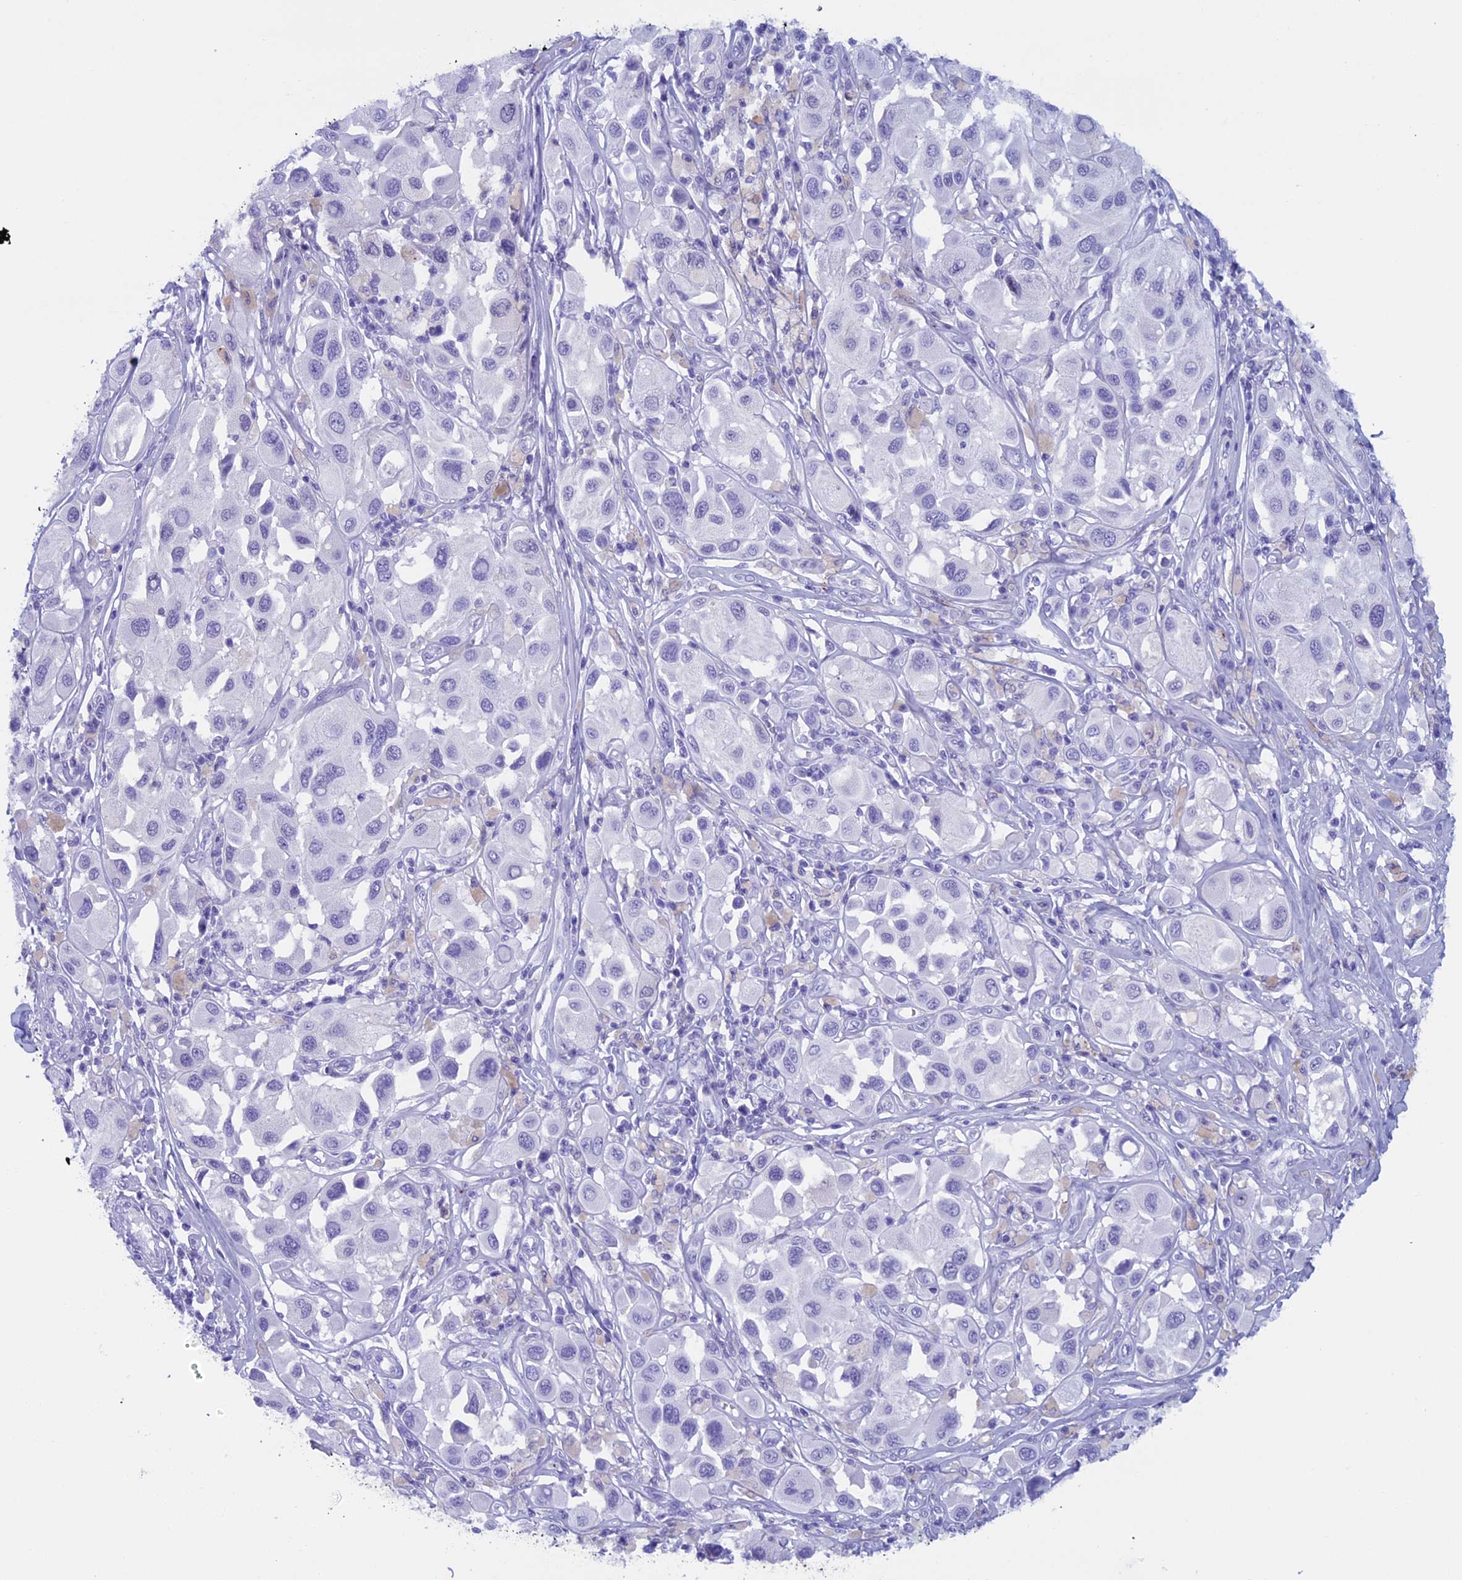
{"staining": {"intensity": "negative", "quantity": "none", "location": "none"}, "tissue": "melanoma", "cell_type": "Tumor cells", "image_type": "cancer", "snomed": [{"axis": "morphology", "description": "Malignant melanoma, Metastatic site"}, {"axis": "topography", "description": "Skin"}], "caption": "This is an IHC image of melanoma. There is no positivity in tumor cells.", "gene": "FAM169A", "patient": {"sex": "male", "age": 41}}